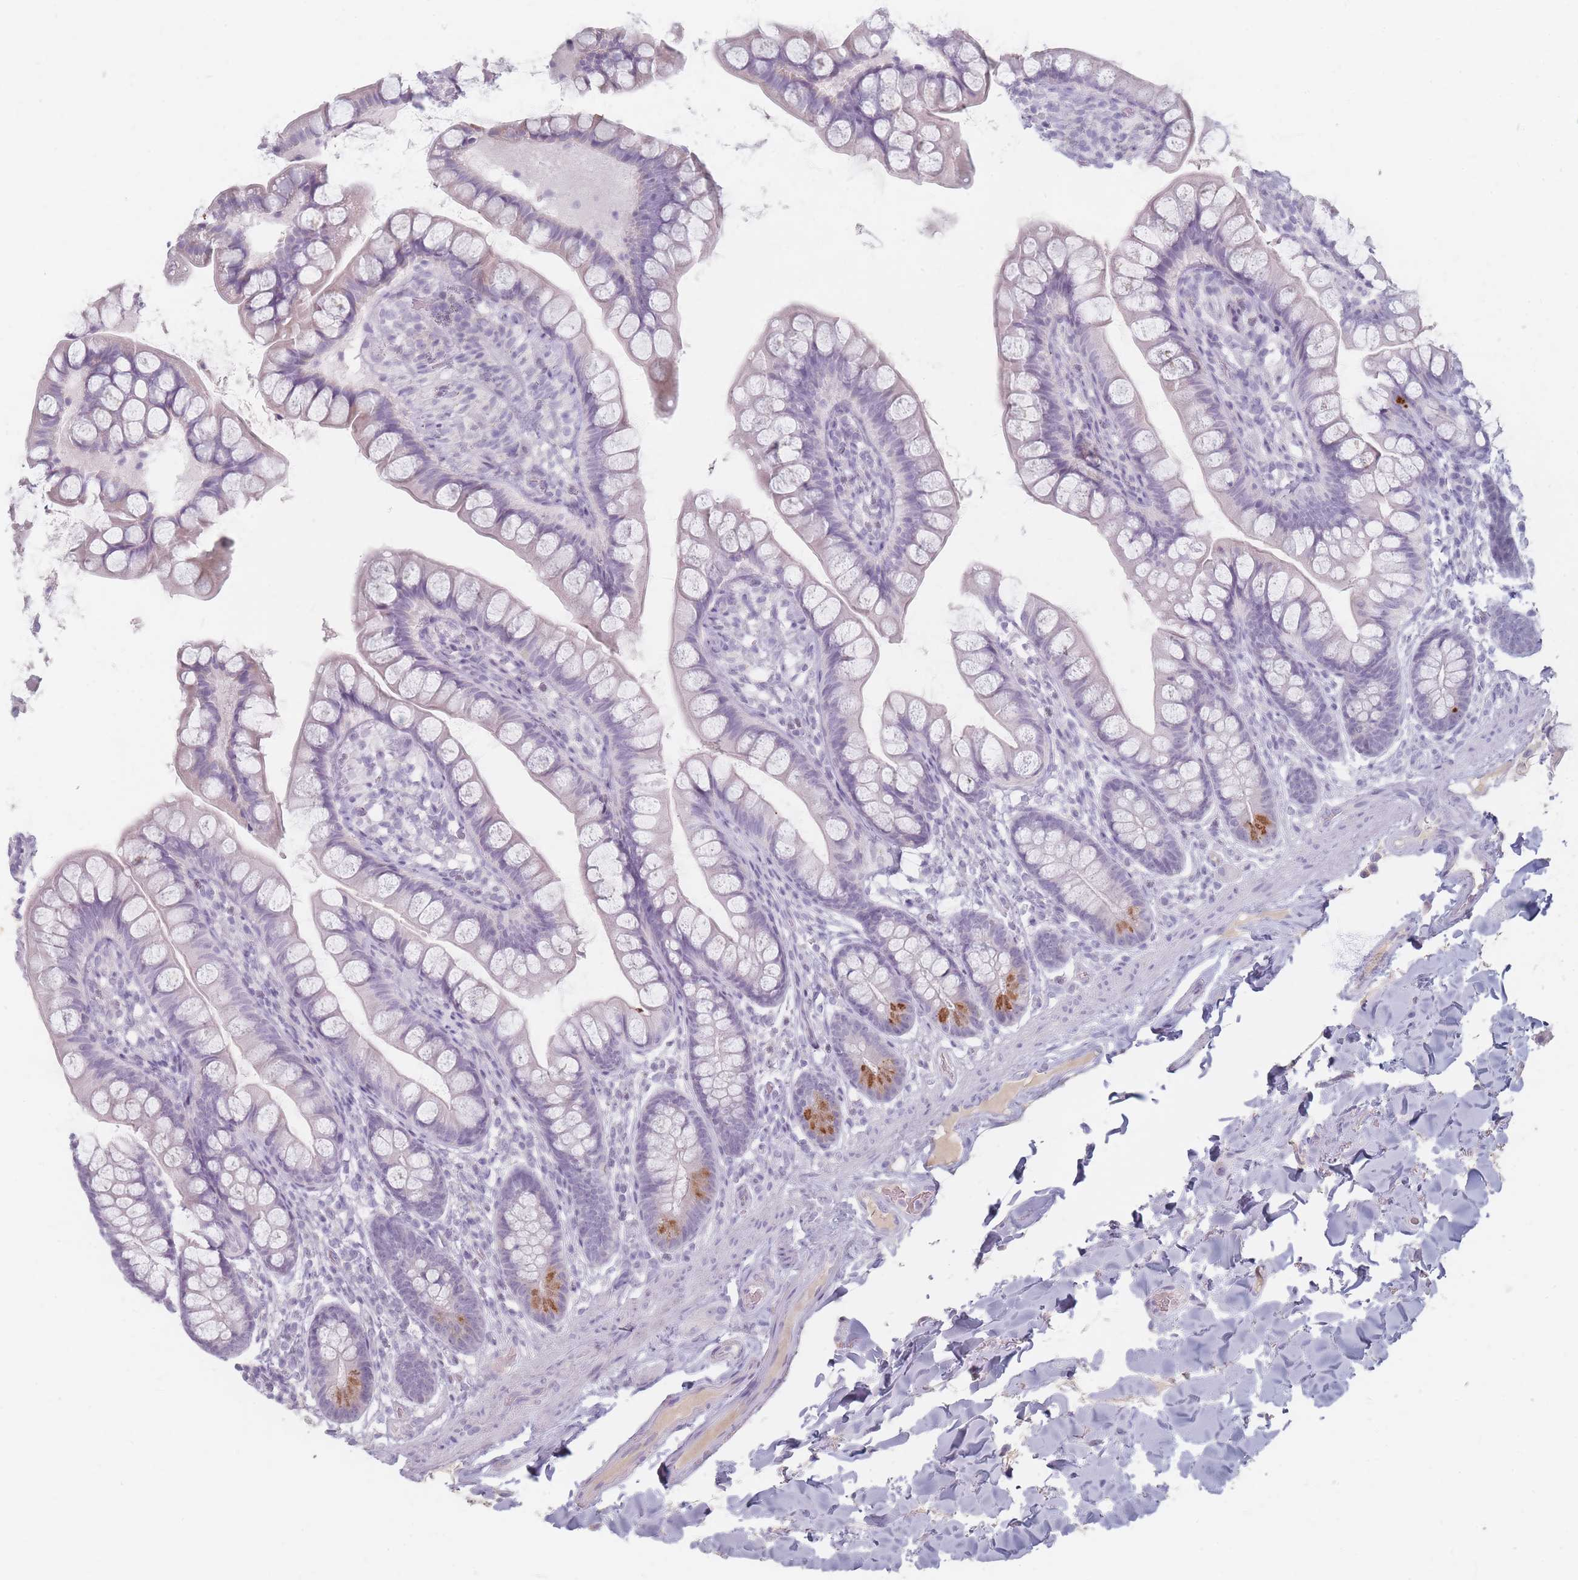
{"staining": {"intensity": "strong", "quantity": "<25%", "location": "cytoplasmic/membranous"}, "tissue": "small intestine", "cell_type": "Glandular cells", "image_type": "normal", "snomed": [{"axis": "morphology", "description": "Normal tissue, NOS"}, {"axis": "topography", "description": "Small intestine"}], "caption": "This photomicrograph reveals immunohistochemistry staining of benign small intestine, with medium strong cytoplasmic/membranous expression in approximately <25% of glandular cells.", "gene": "HELZ2", "patient": {"sex": "male", "age": 70}}